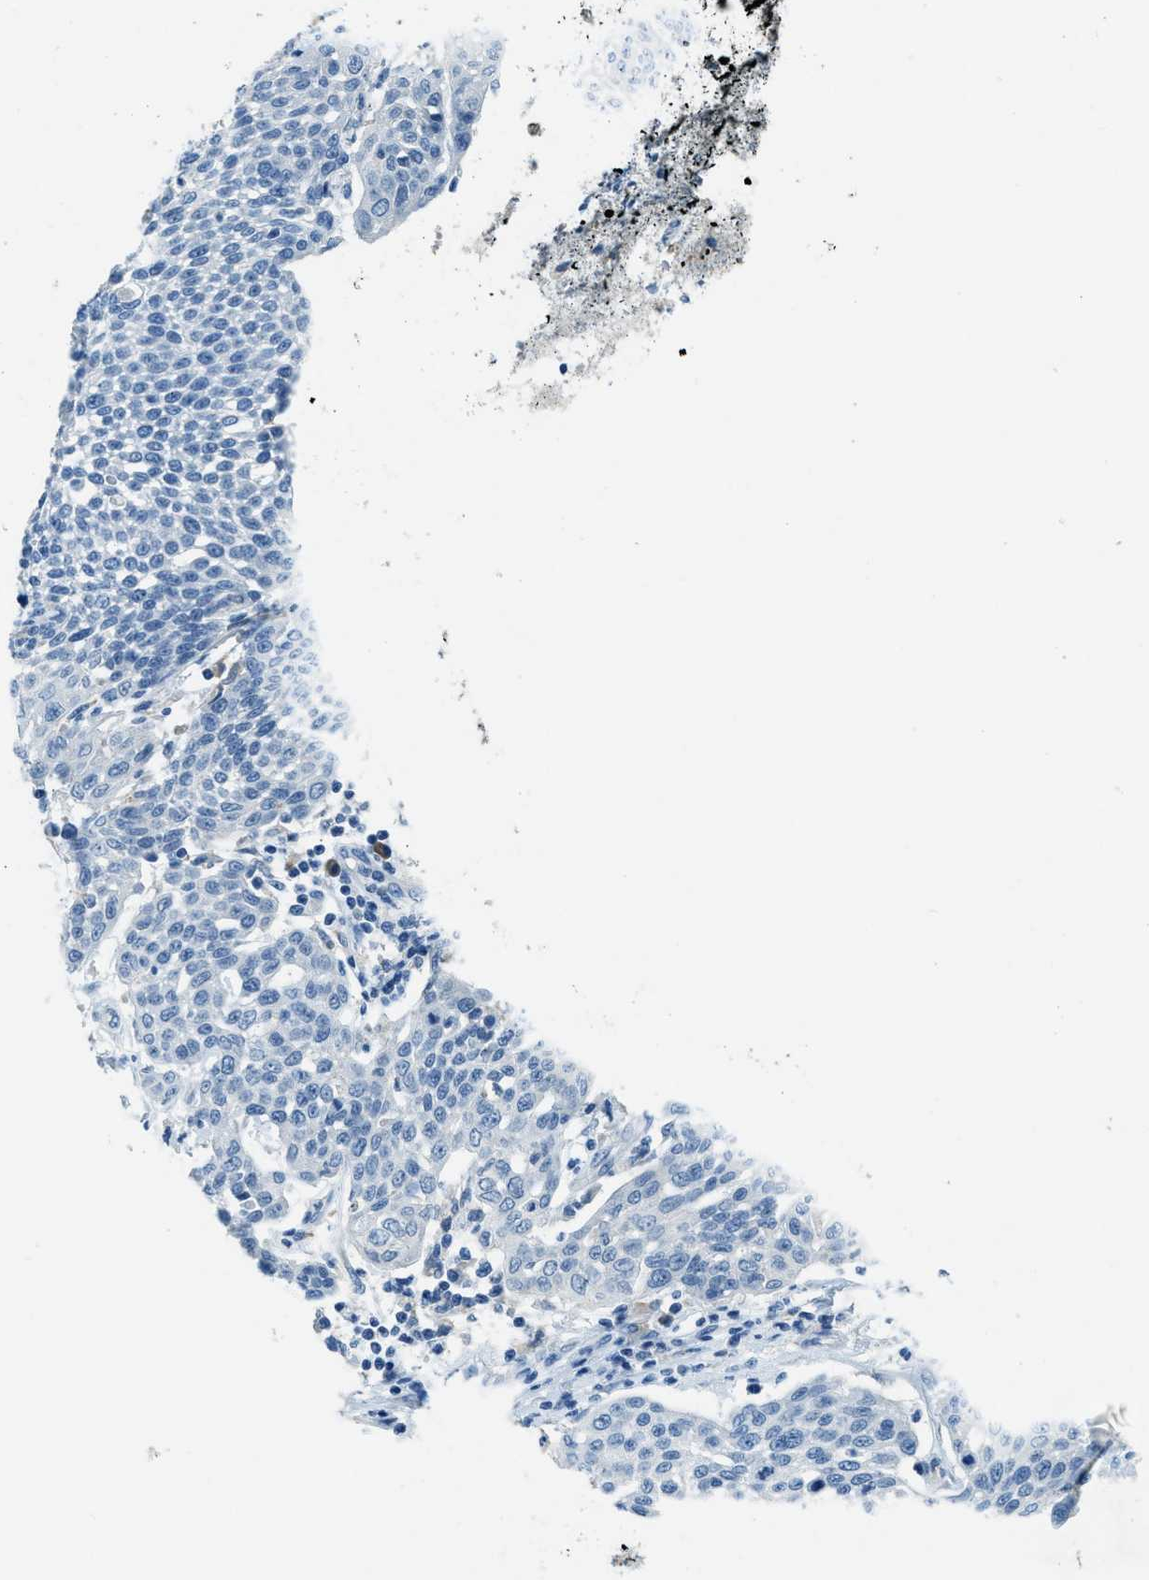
{"staining": {"intensity": "negative", "quantity": "none", "location": "none"}, "tissue": "cervical cancer", "cell_type": "Tumor cells", "image_type": "cancer", "snomed": [{"axis": "morphology", "description": "Squamous cell carcinoma, NOS"}, {"axis": "topography", "description": "Cervix"}], "caption": "The histopathology image reveals no significant staining in tumor cells of squamous cell carcinoma (cervical).", "gene": "KLHL8", "patient": {"sex": "female", "age": 34}}